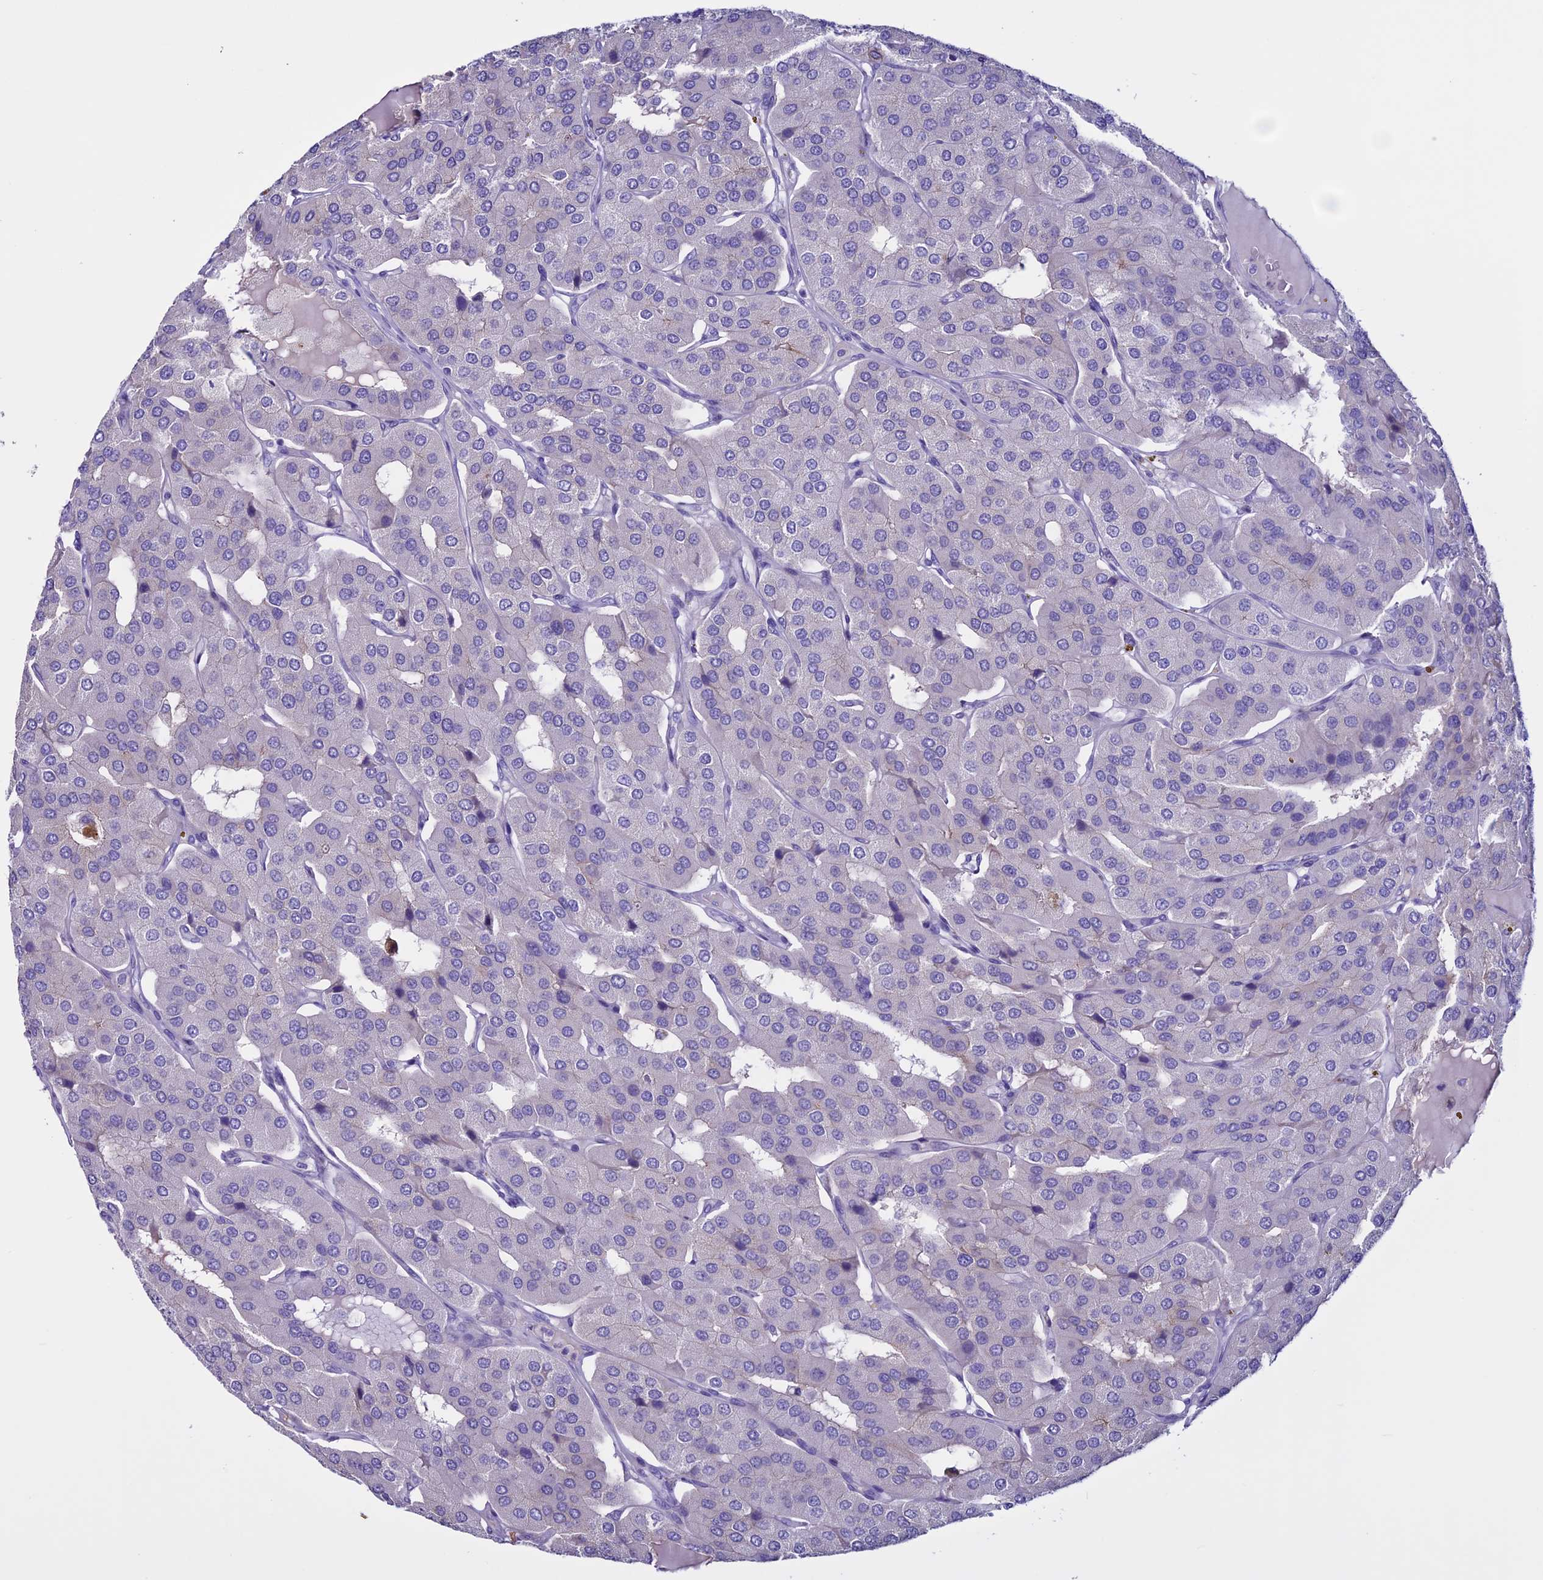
{"staining": {"intensity": "negative", "quantity": "none", "location": "none"}, "tissue": "parathyroid gland", "cell_type": "Glandular cells", "image_type": "normal", "snomed": [{"axis": "morphology", "description": "Normal tissue, NOS"}, {"axis": "morphology", "description": "Adenoma, NOS"}, {"axis": "topography", "description": "Parathyroid gland"}], "caption": "Immunohistochemical staining of normal human parathyroid gland exhibits no significant staining in glandular cells.", "gene": "CLEC2L", "patient": {"sex": "female", "age": 86}}